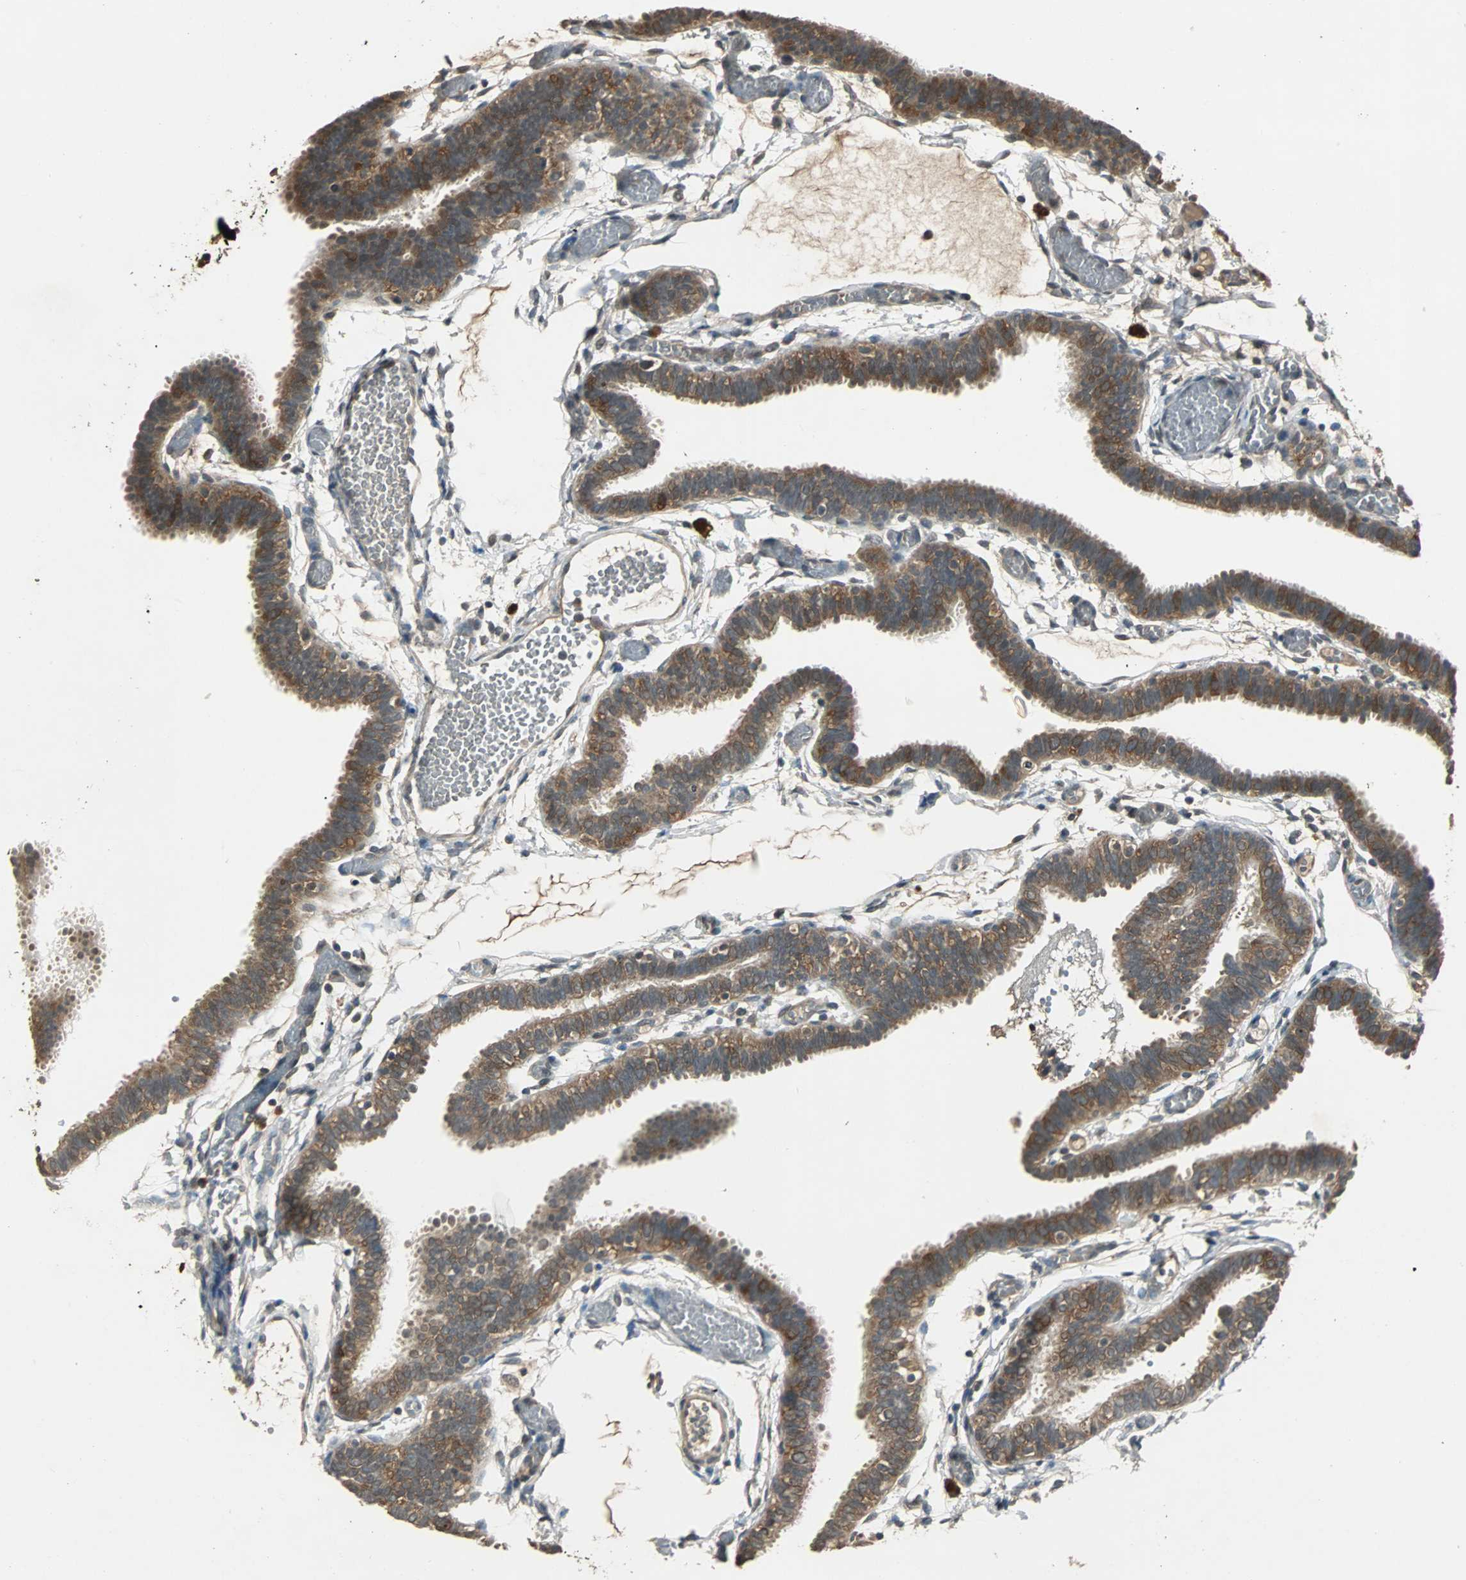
{"staining": {"intensity": "strong", "quantity": ">75%", "location": "cytoplasmic/membranous"}, "tissue": "fallopian tube", "cell_type": "Glandular cells", "image_type": "normal", "snomed": [{"axis": "morphology", "description": "Normal tissue, NOS"}, {"axis": "topography", "description": "Fallopian tube"}], "caption": "Protein expression analysis of unremarkable fallopian tube exhibits strong cytoplasmic/membranous staining in about >75% of glandular cells.", "gene": "ABHD2", "patient": {"sex": "female", "age": 29}}